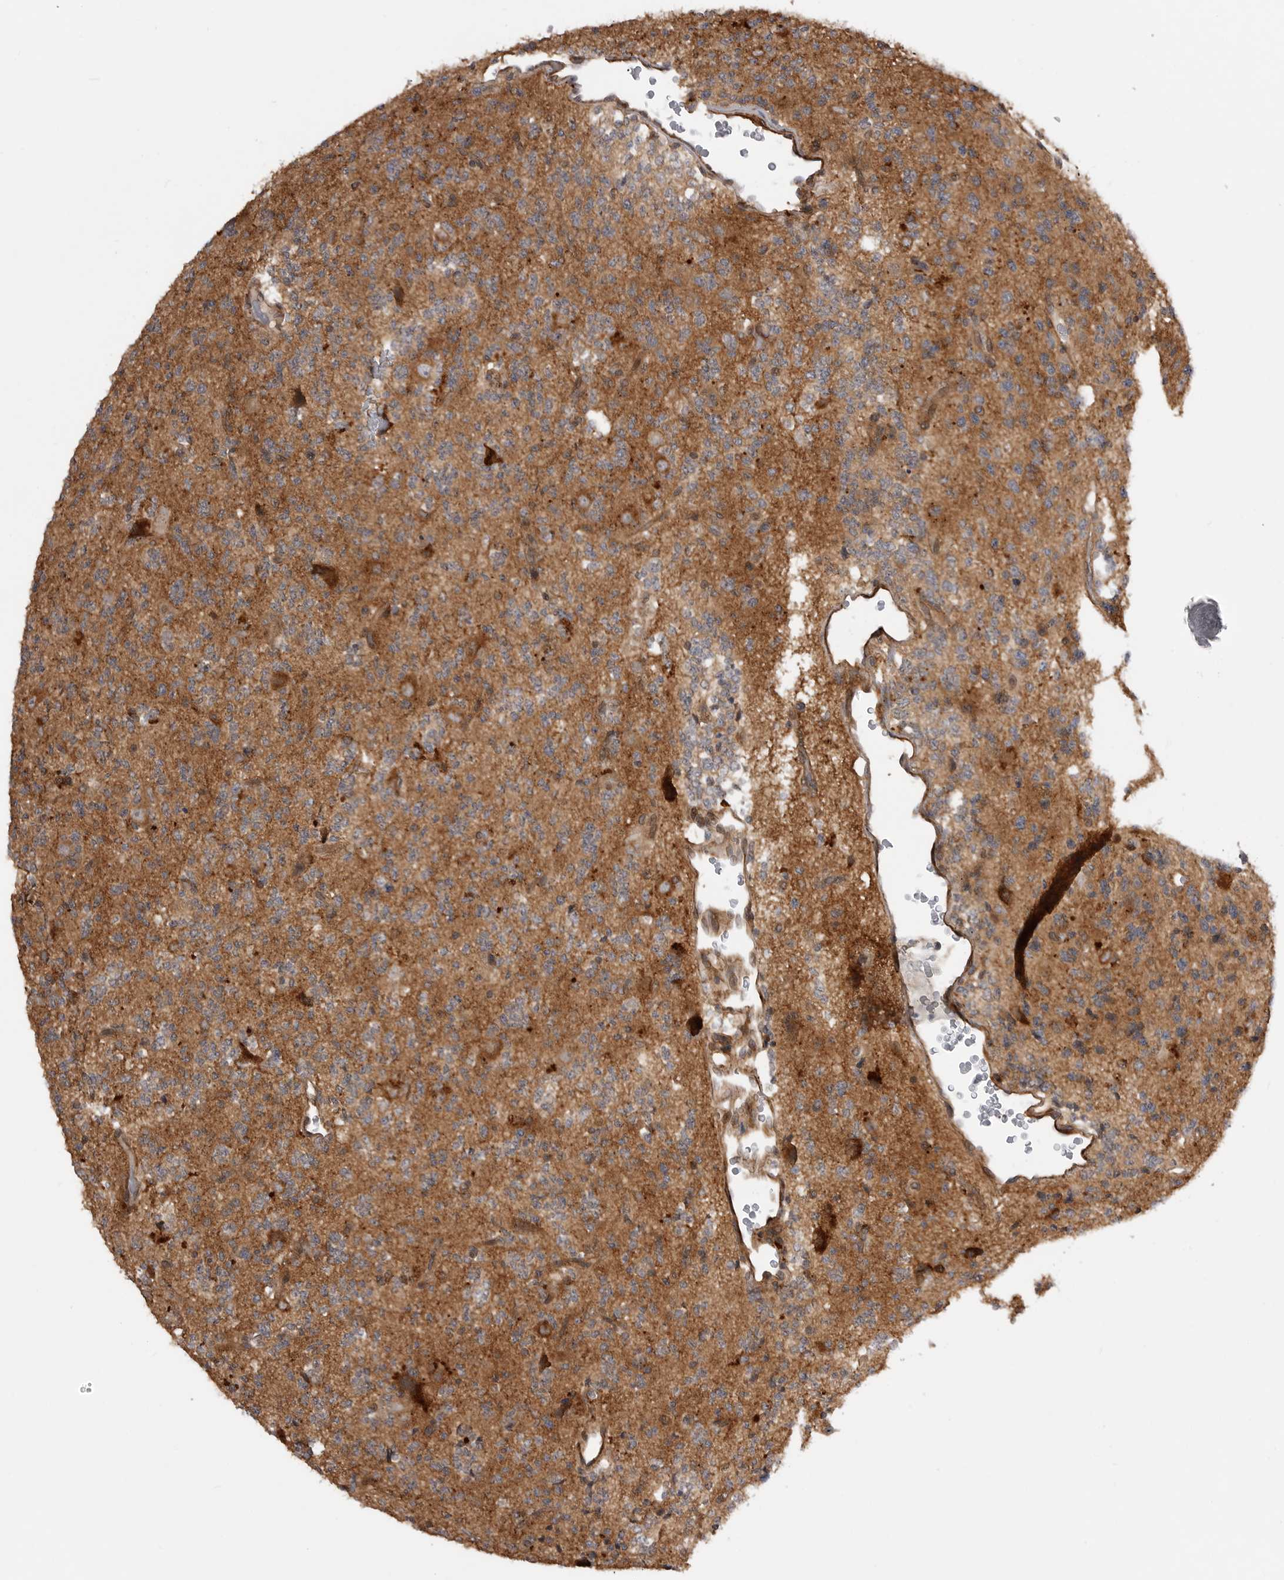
{"staining": {"intensity": "moderate", "quantity": ">75%", "location": "cytoplasmic/membranous"}, "tissue": "glioma", "cell_type": "Tumor cells", "image_type": "cancer", "snomed": [{"axis": "morphology", "description": "Glioma, malignant, High grade"}, {"axis": "topography", "description": "Brain"}], "caption": "DAB (3,3'-diaminobenzidine) immunohistochemical staining of glioma exhibits moderate cytoplasmic/membranous protein staining in about >75% of tumor cells. The protein of interest is shown in brown color, while the nuclei are stained blue.", "gene": "TRIM56", "patient": {"sex": "female", "age": 62}}